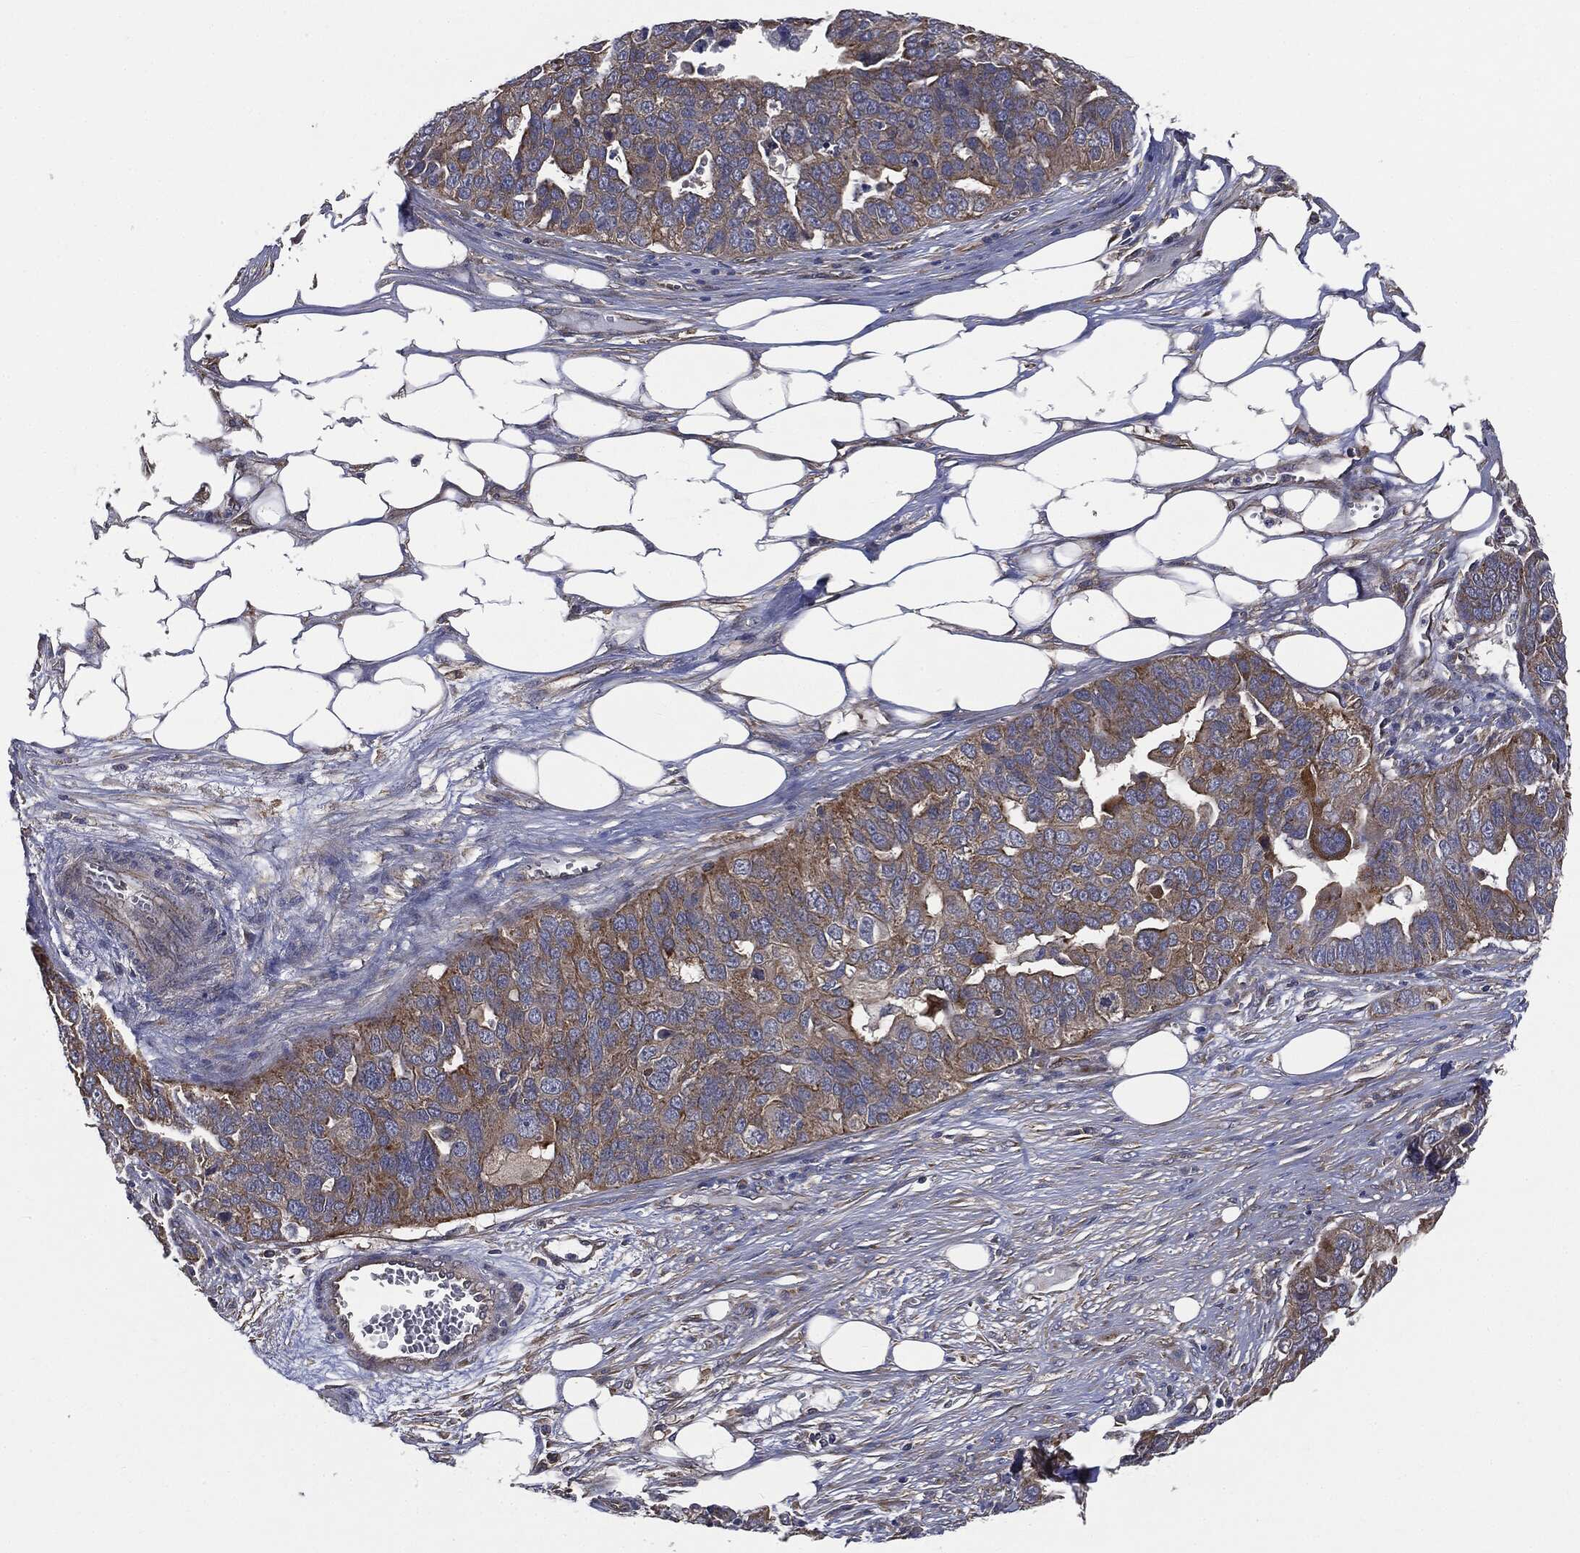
{"staining": {"intensity": "moderate", "quantity": "25%-75%", "location": "cytoplasmic/membranous"}, "tissue": "ovarian cancer", "cell_type": "Tumor cells", "image_type": "cancer", "snomed": [{"axis": "morphology", "description": "Carcinoma, endometroid"}, {"axis": "topography", "description": "Soft tissue"}, {"axis": "topography", "description": "Ovary"}], "caption": "Immunohistochemical staining of ovarian cancer (endometroid carcinoma) demonstrates medium levels of moderate cytoplasmic/membranous protein staining in about 25%-75% of tumor cells.", "gene": "EPS15L1", "patient": {"sex": "female", "age": 52}}